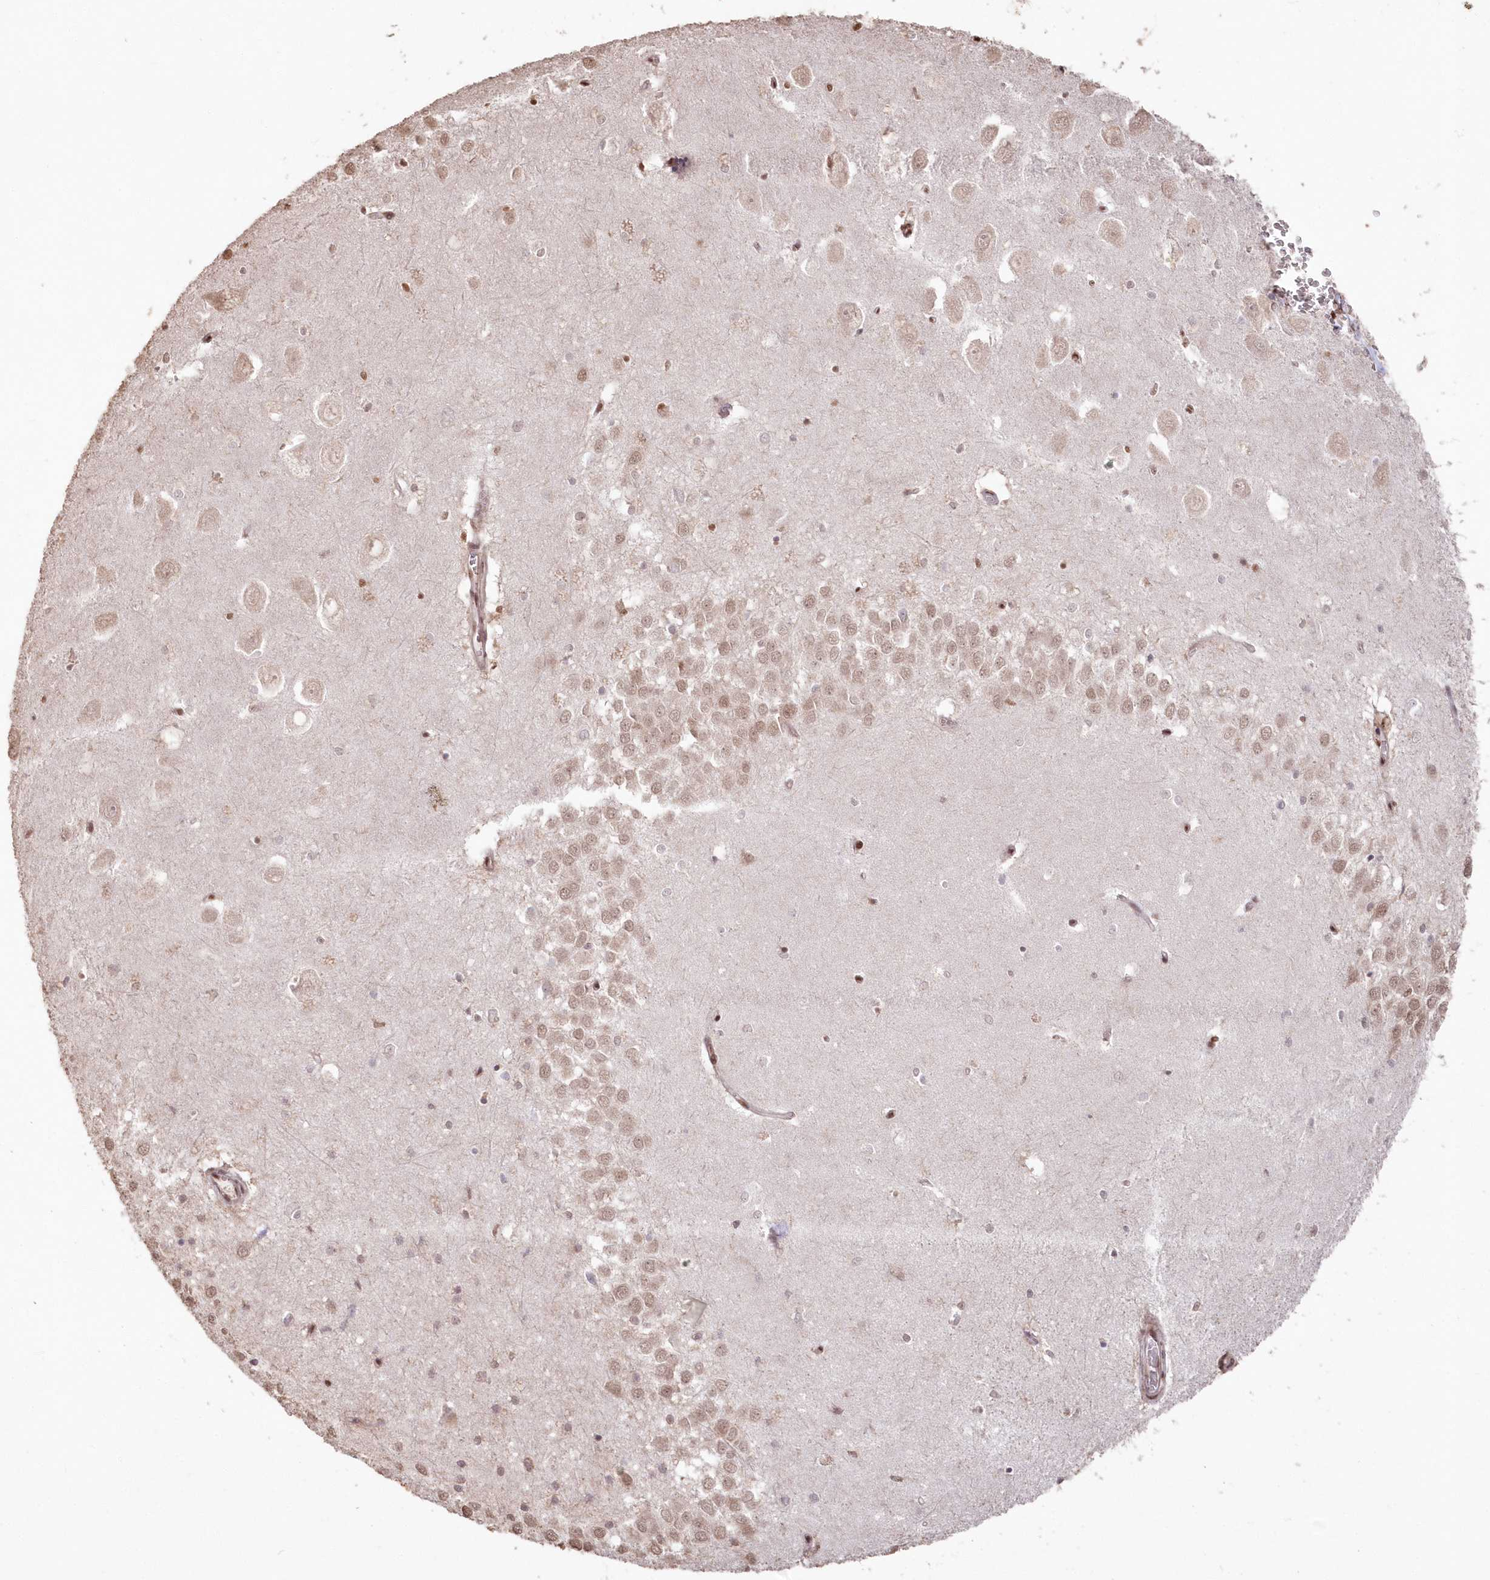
{"staining": {"intensity": "moderate", "quantity": ">75%", "location": "nuclear"}, "tissue": "hippocampus", "cell_type": "Glial cells", "image_type": "normal", "snomed": [{"axis": "morphology", "description": "Normal tissue, NOS"}, {"axis": "topography", "description": "Hippocampus"}], "caption": "Benign hippocampus shows moderate nuclear staining in approximately >75% of glial cells, visualized by immunohistochemistry. (Stains: DAB (3,3'-diaminobenzidine) in brown, nuclei in blue, Microscopy: brightfield microscopy at high magnification).", "gene": "PDS5A", "patient": {"sex": "female", "age": 64}}